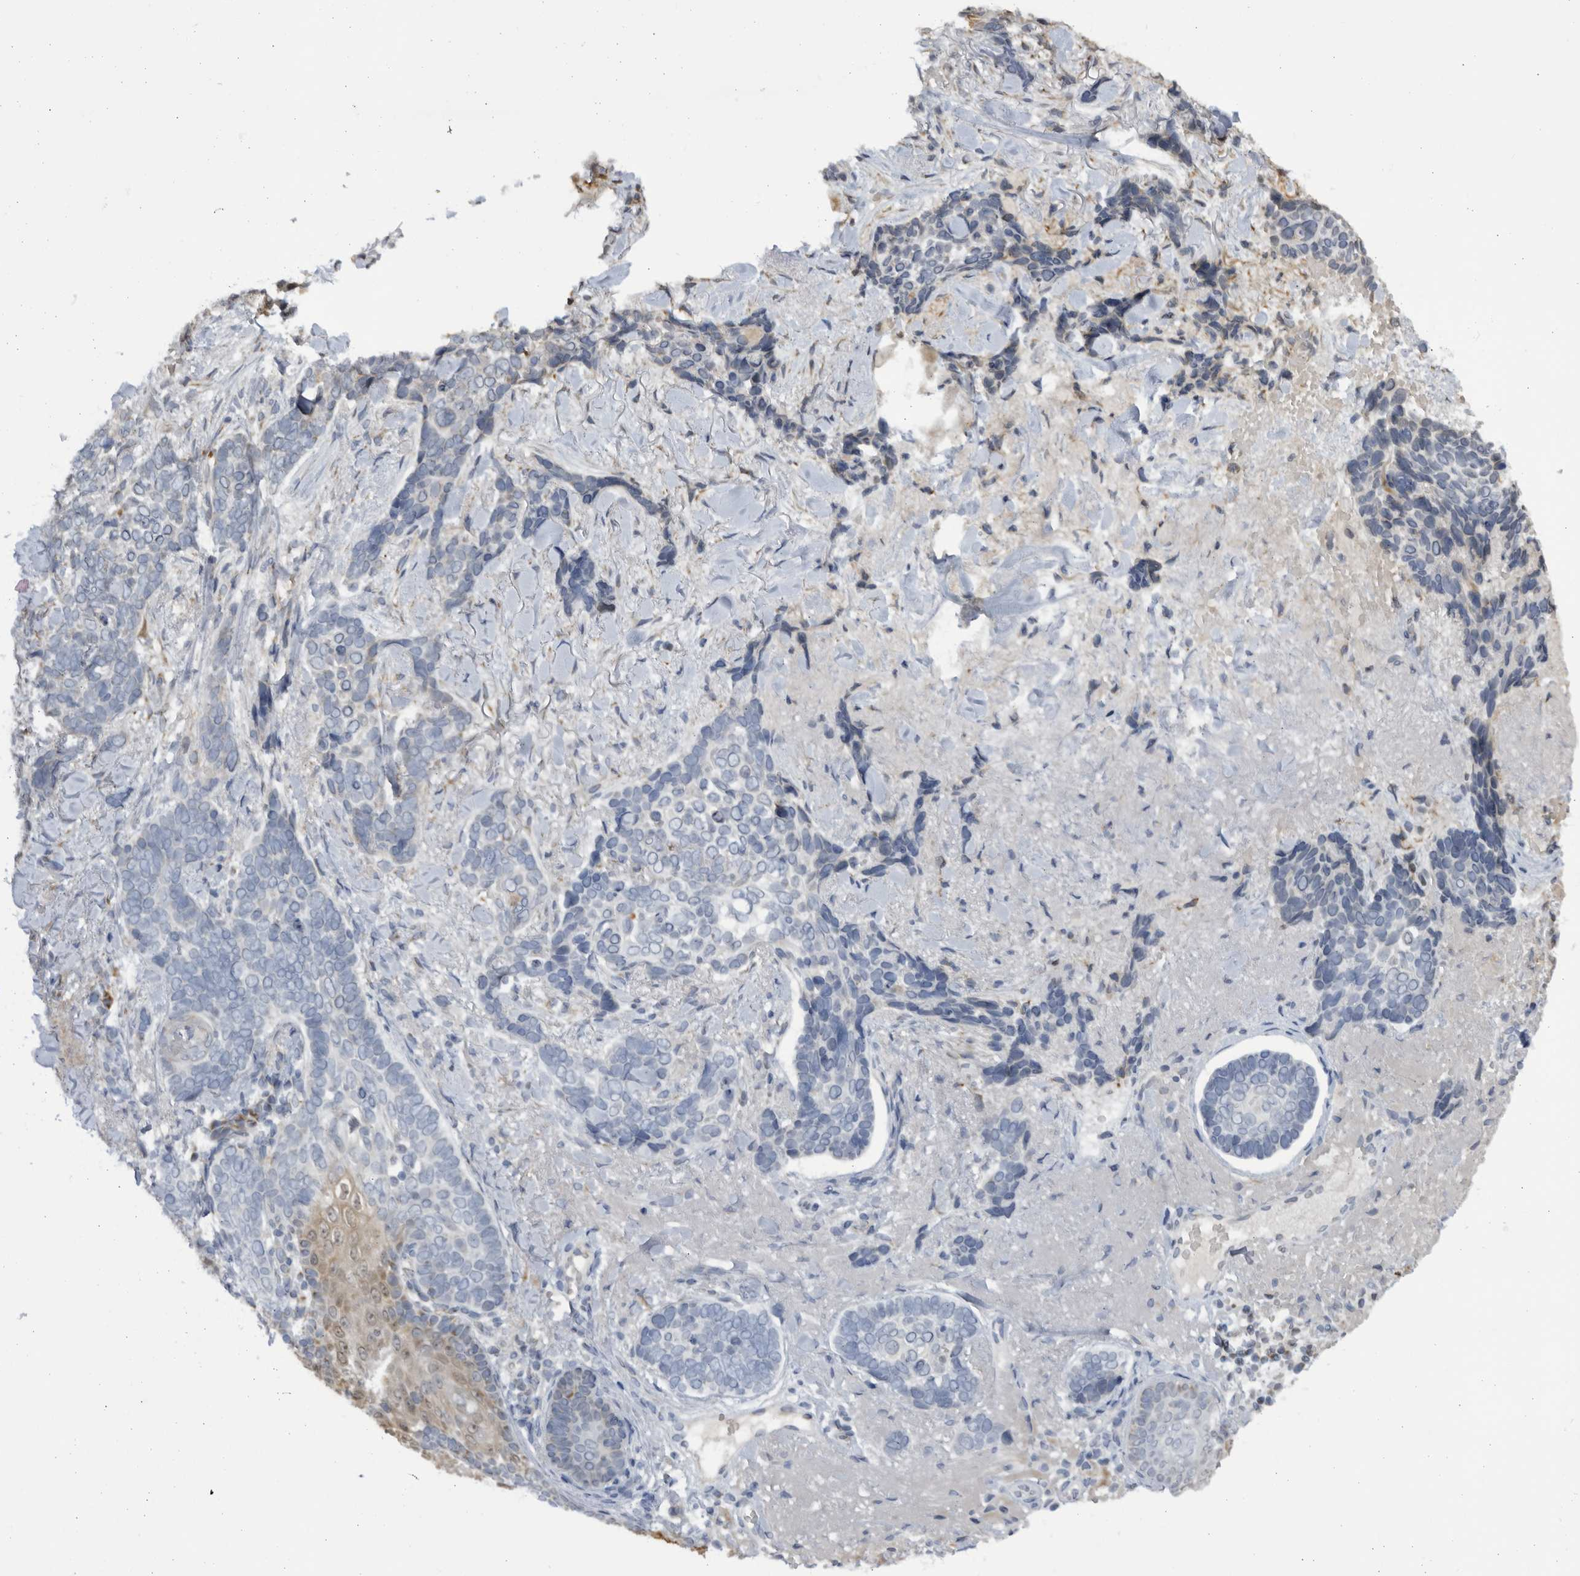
{"staining": {"intensity": "negative", "quantity": "none", "location": "none"}, "tissue": "skin cancer", "cell_type": "Tumor cells", "image_type": "cancer", "snomed": [{"axis": "morphology", "description": "Basal cell carcinoma"}, {"axis": "topography", "description": "Skin"}], "caption": "Tumor cells show no significant protein expression in skin cancer. (DAB (3,3'-diaminobenzidine) IHC visualized using brightfield microscopy, high magnification).", "gene": "SLC25A22", "patient": {"sex": "female", "age": 82}}